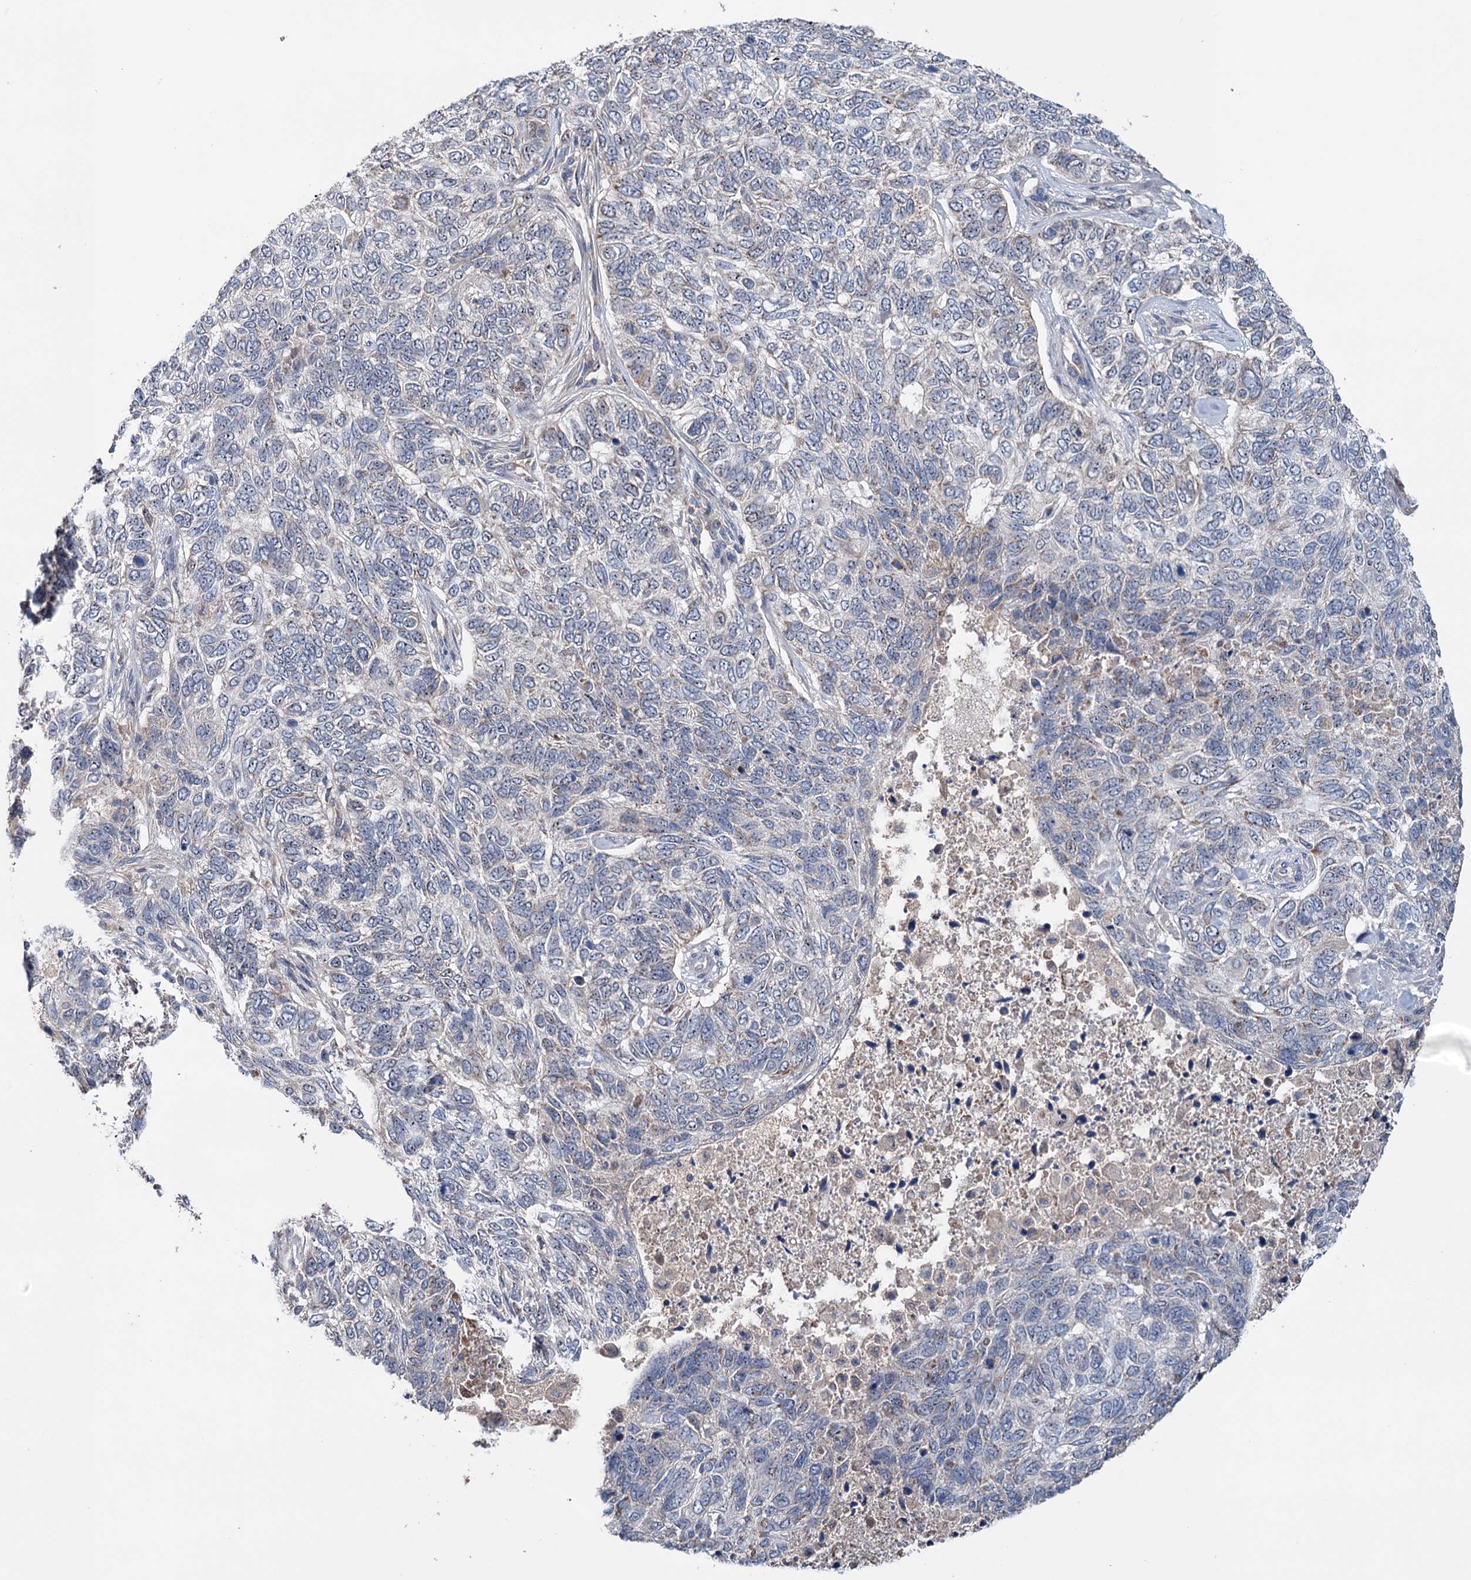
{"staining": {"intensity": "negative", "quantity": "none", "location": "none"}, "tissue": "skin cancer", "cell_type": "Tumor cells", "image_type": "cancer", "snomed": [{"axis": "morphology", "description": "Basal cell carcinoma"}, {"axis": "topography", "description": "Skin"}], "caption": "Immunohistochemical staining of human basal cell carcinoma (skin) reveals no significant staining in tumor cells.", "gene": "HTR3B", "patient": {"sex": "female", "age": 65}}